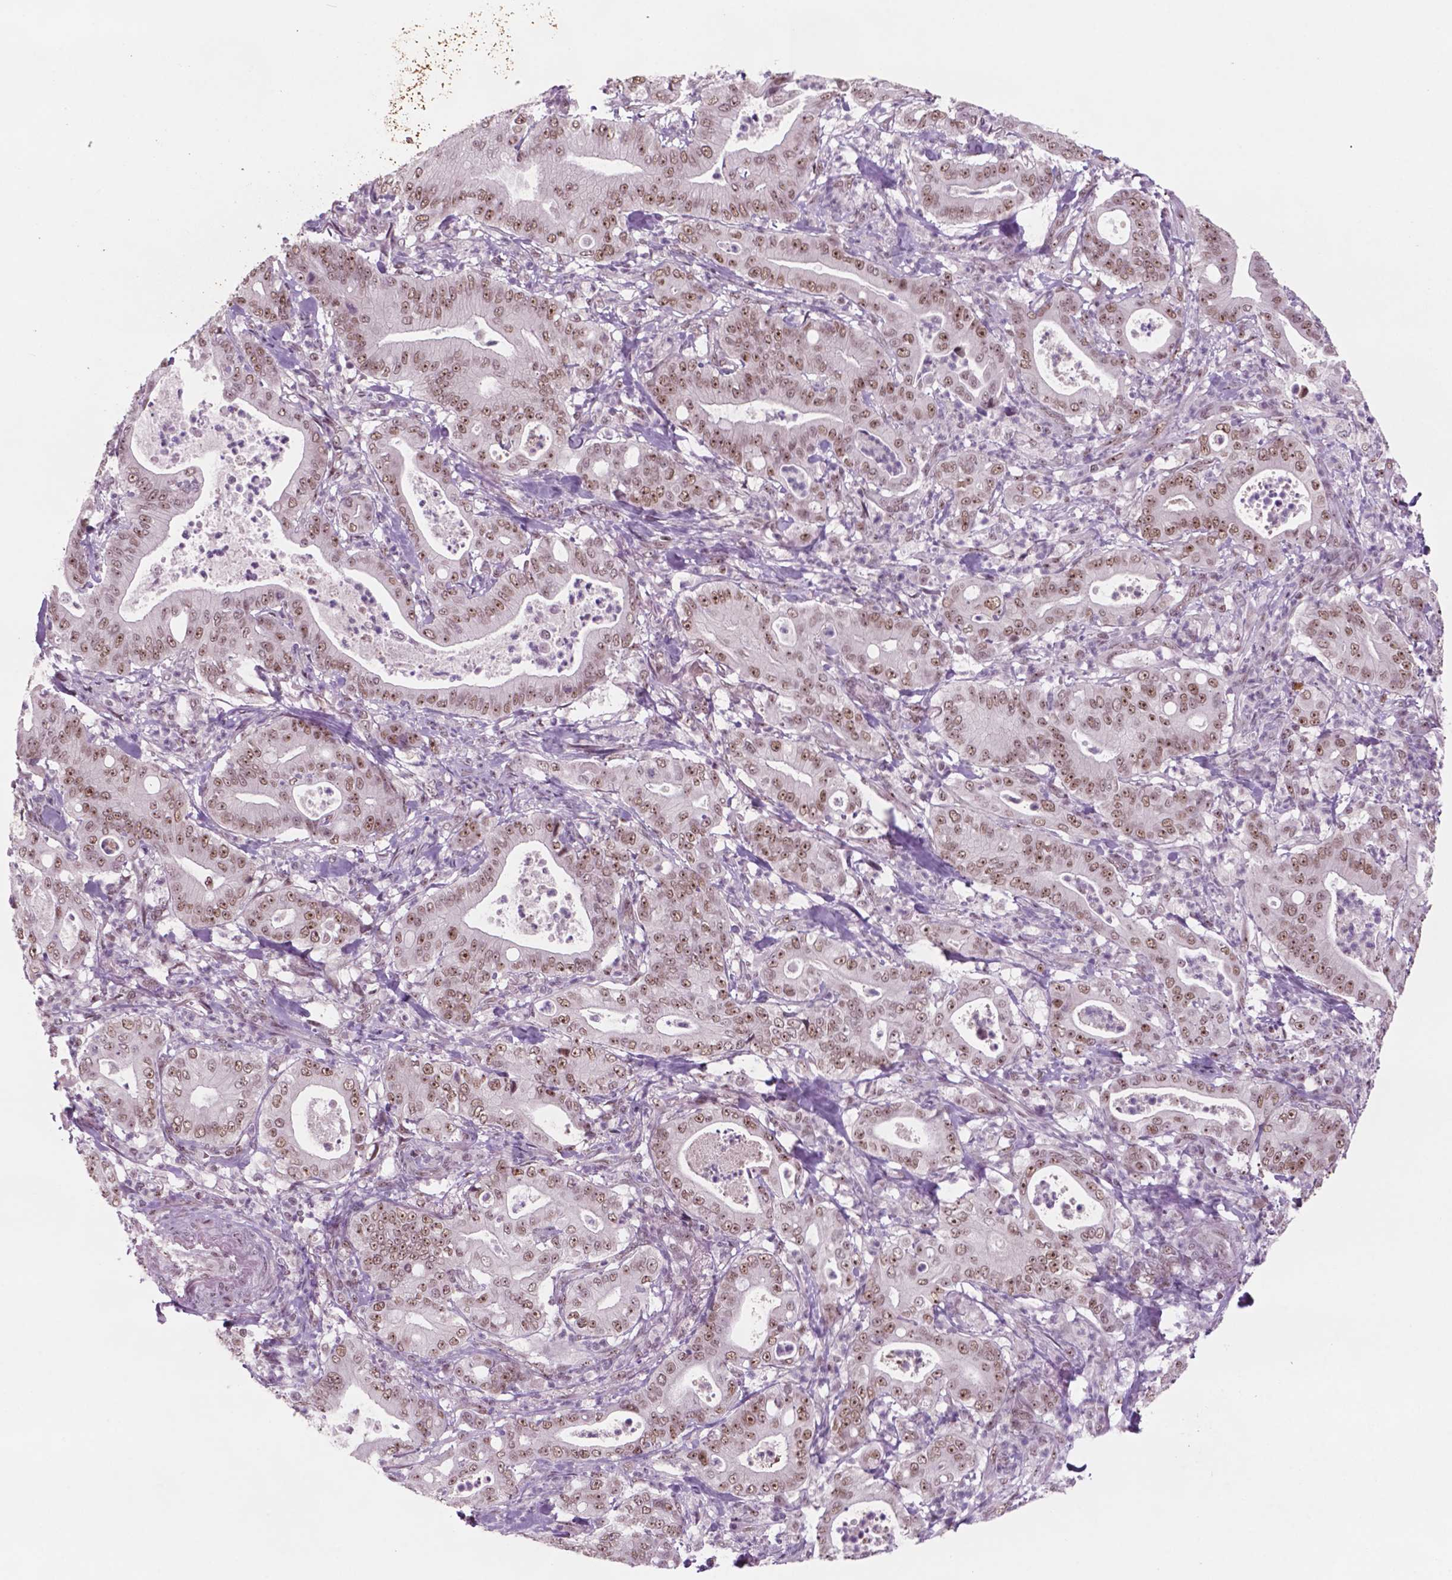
{"staining": {"intensity": "moderate", "quantity": ">75%", "location": "nuclear"}, "tissue": "pancreatic cancer", "cell_type": "Tumor cells", "image_type": "cancer", "snomed": [{"axis": "morphology", "description": "Adenocarcinoma, NOS"}, {"axis": "topography", "description": "Pancreas"}], "caption": "Brown immunohistochemical staining in human pancreatic cancer shows moderate nuclear expression in approximately >75% of tumor cells.", "gene": "POLR2E", "patient": {"sex": "male", "age": 71}}